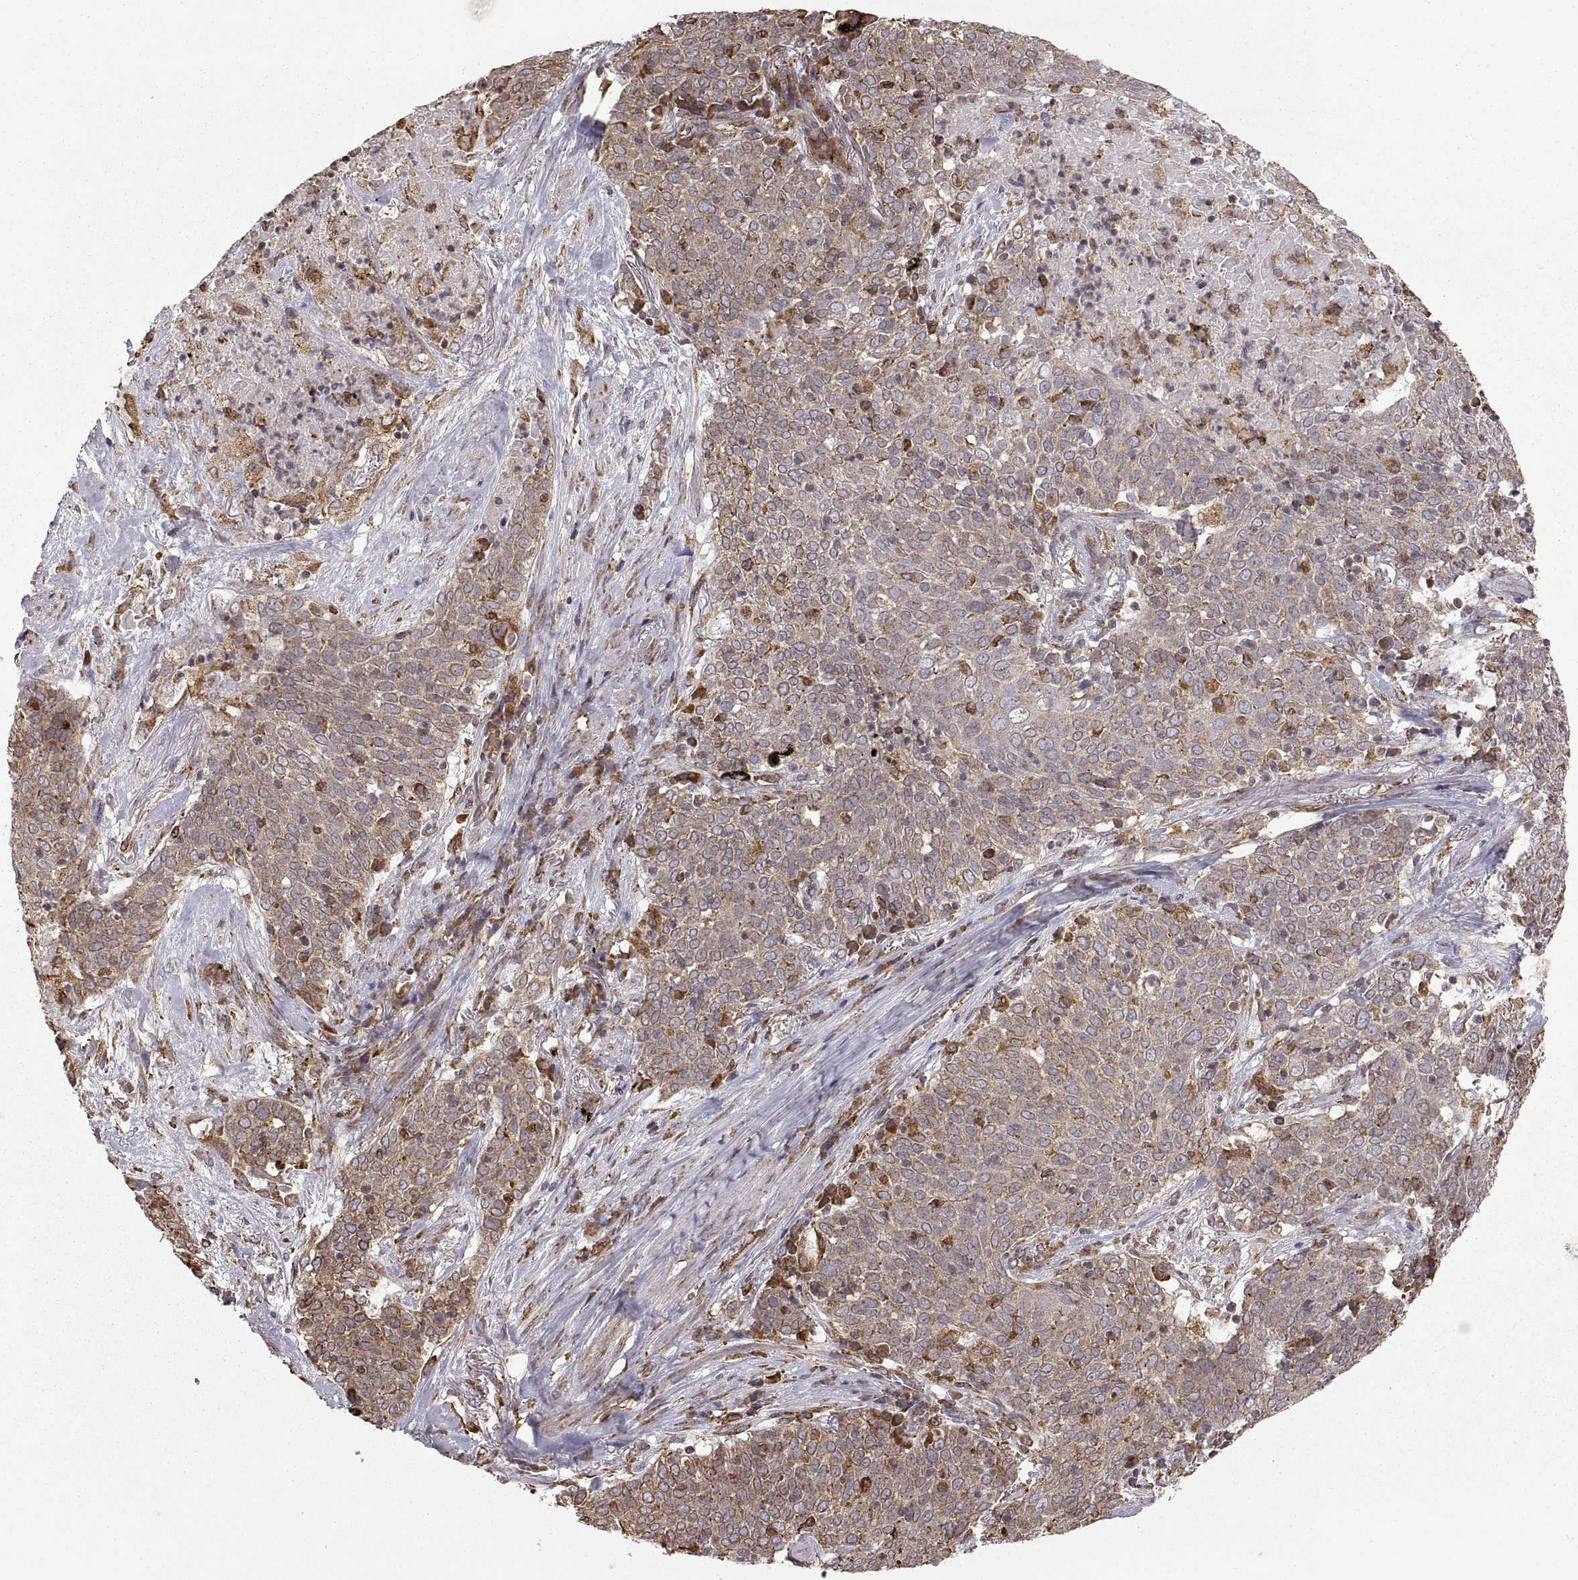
{"staining": {"intensity": "moderate", "quantity": "<25%", "location": "cytoplasmic/membranous"}, "tissue": "lung cancer", "cell_type": "Tumor cells", "image_type": "cancer", "snomed": [{"axis": "morphology", "description": "Squamous cell carcinoma, NOS"}, {"axis": "topography", "description": "Lung"}], "caption": "Lung cancer stained for a protein (brown) shows moderate cytoplasmic/membranous positive positivity in approximately <25% of tumor cells.", "gene": "PDIA3", "patient": {"sex": "male", "age": 82}}